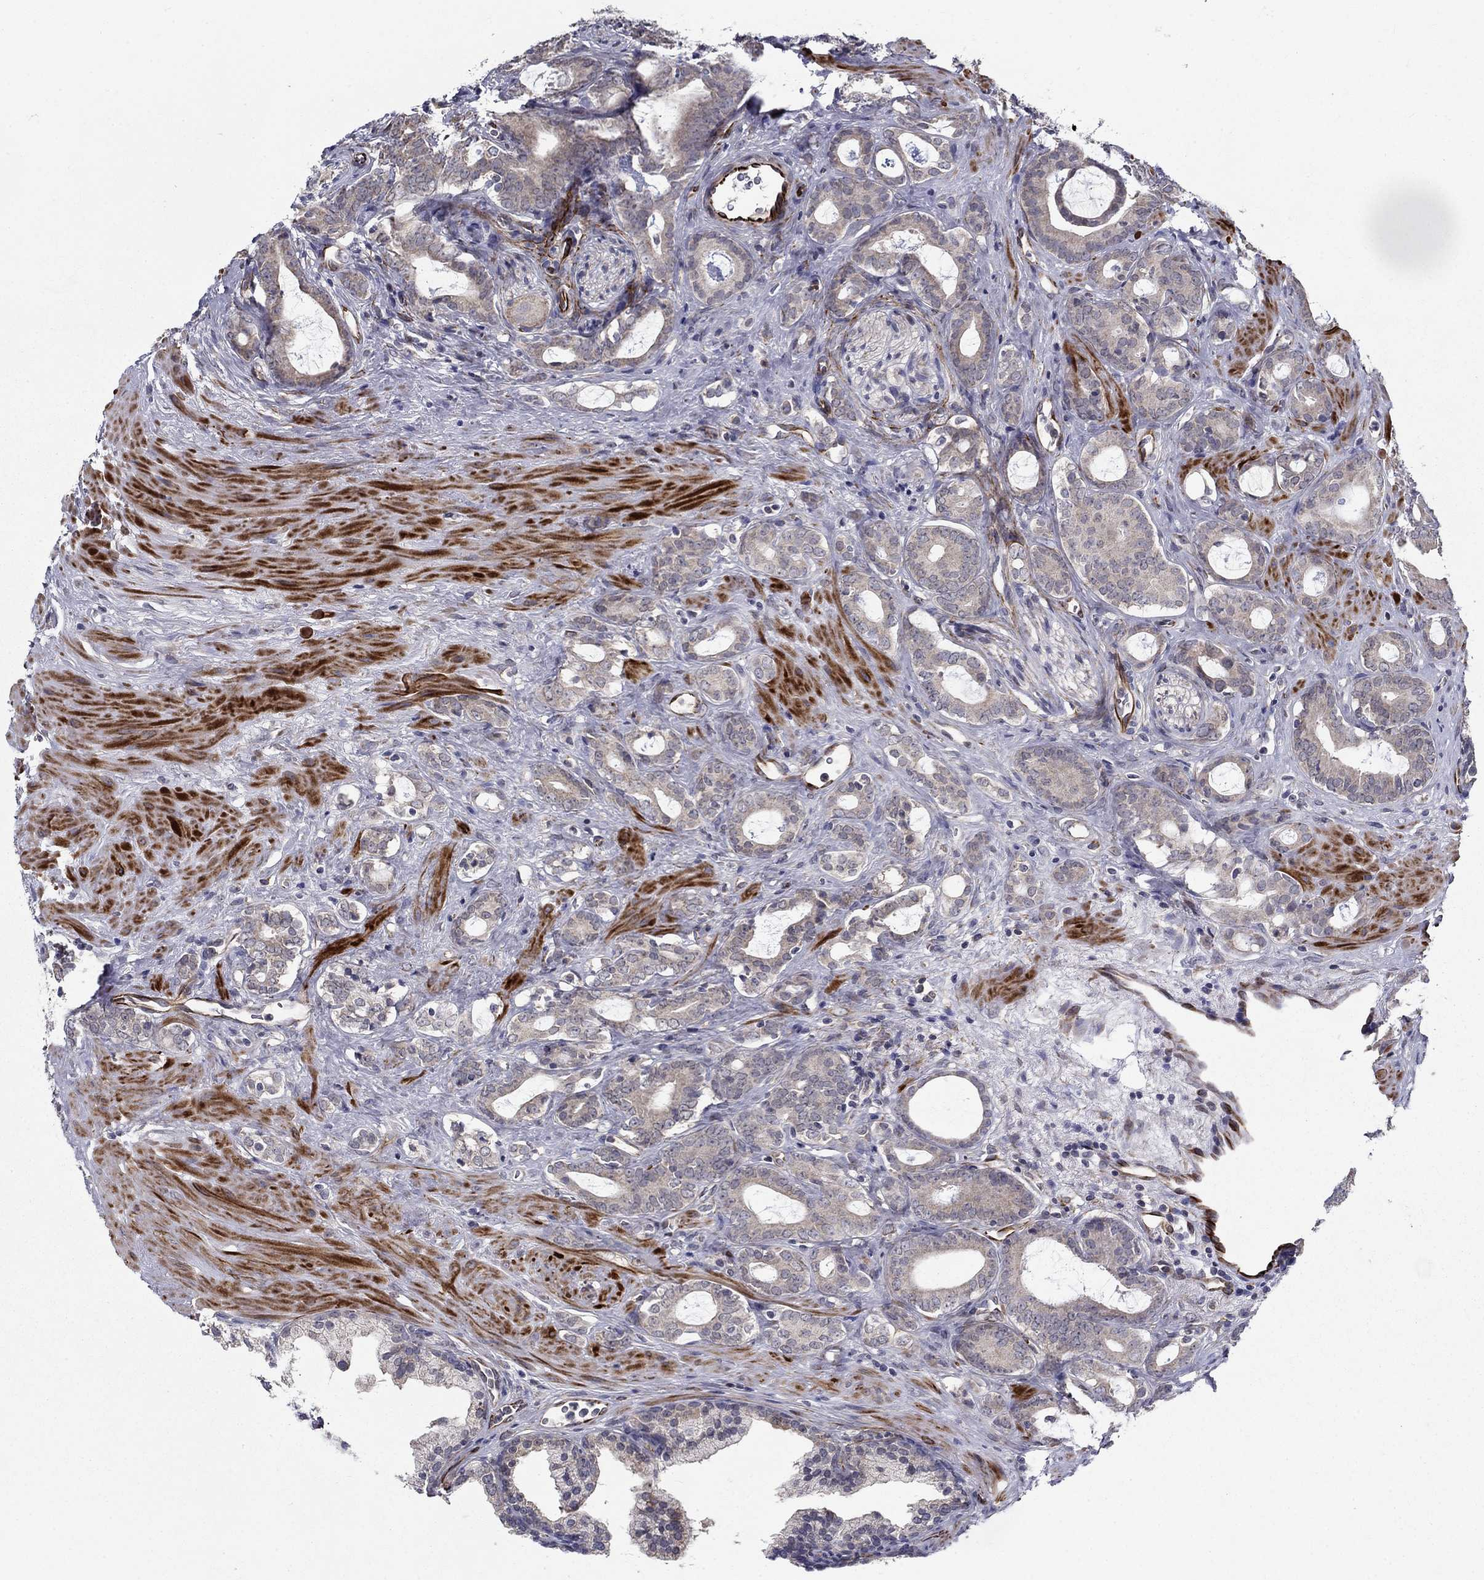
{"staining": {"intensity": "negative", "quantity": "none", "location": "none"}, "tissue": "prostate cancer", "cell_type": "Tumor cells", "image_type": "cancer", "snomed": [{"axis": "morphology", "description": "Adenocarcinoma, NOS"}, {"axis": "topography", "description": "Prostate"}], "caption": "This is a photomicrograph of immunohistochemistry (IHC) staining of prostate cancer, which shows no expression in tumor cells.", "gene": "LACTB2", "patient": {"sex": "male", "age": 55}}